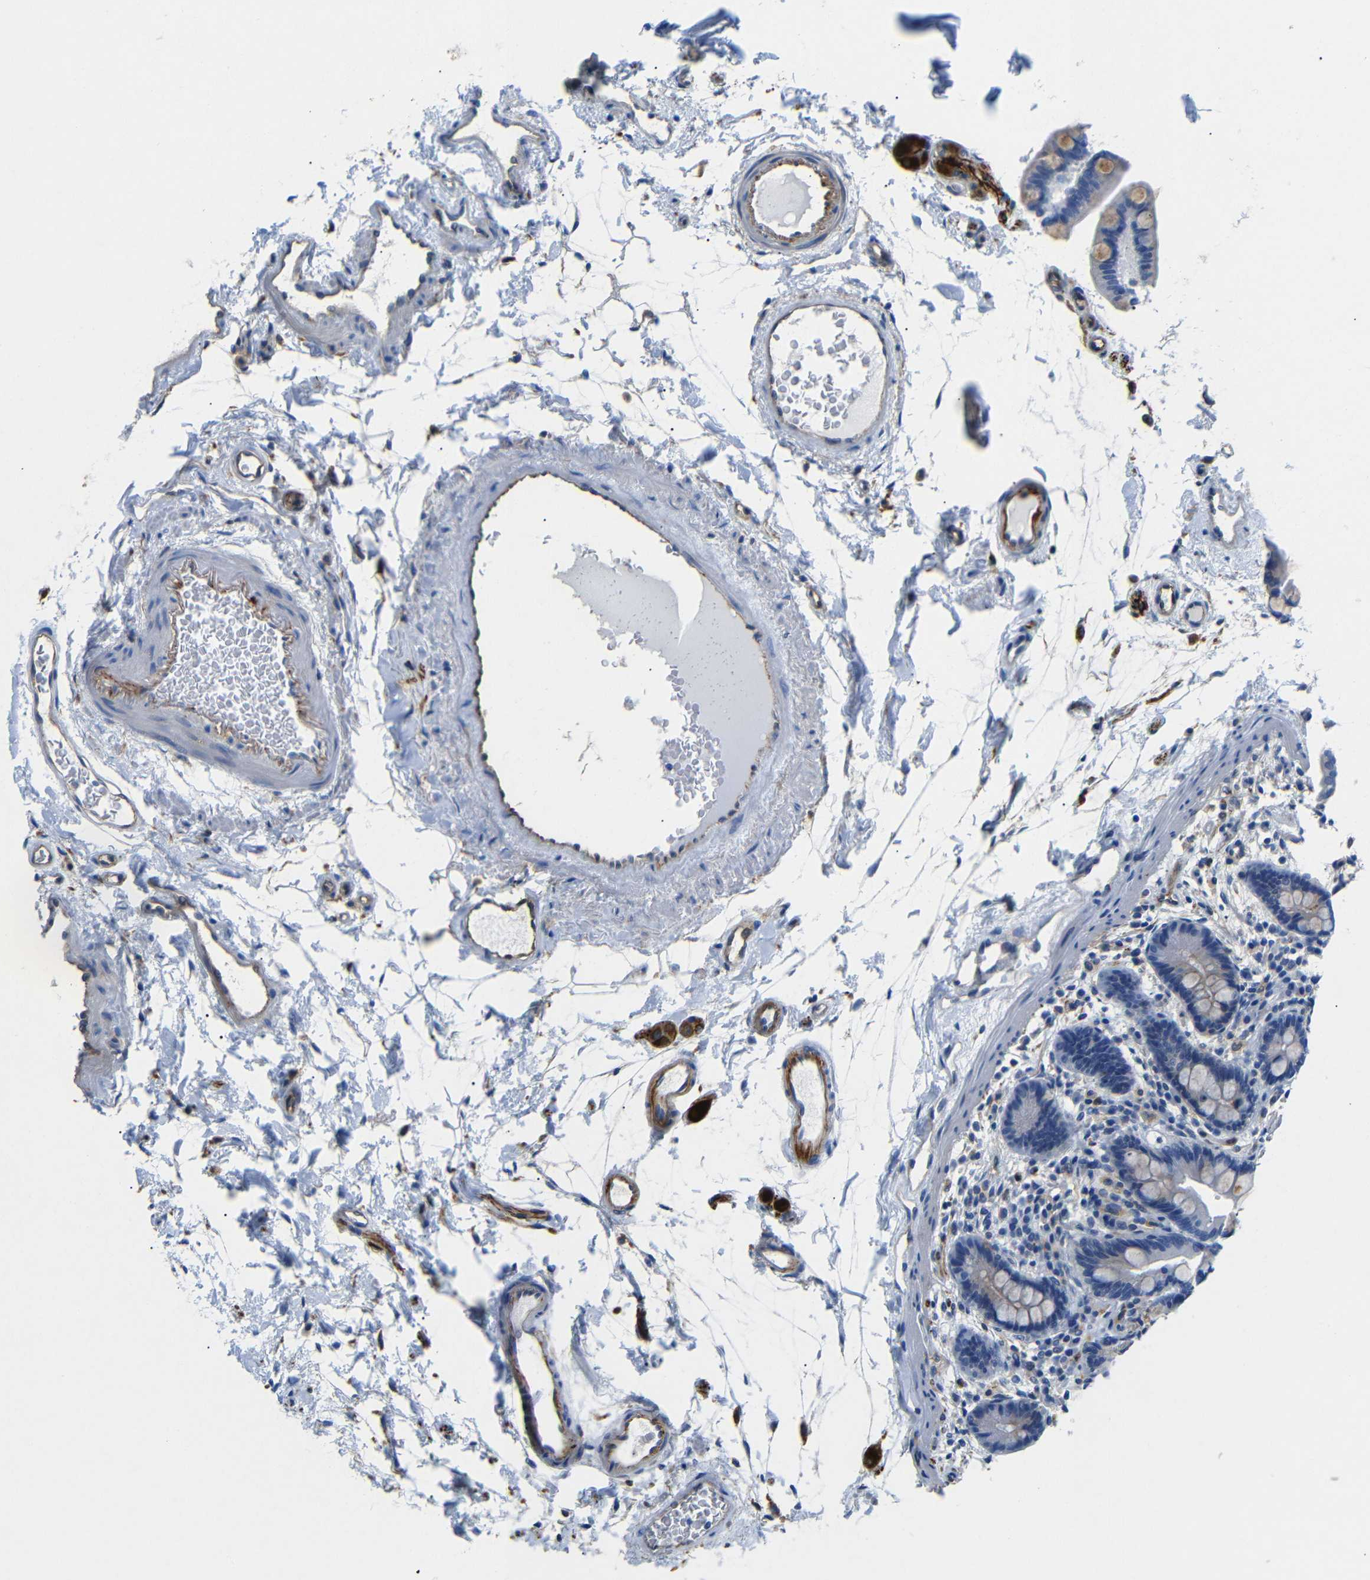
{"staining": {"intensity": "moderate", "quantity": ">75%", "location": "cytoplasmic/membranous"}, "tissue": "colon", "cell_type": "Endothelial cells", "image_type": "normal", "snomed": [{"axis": "morphology", "description": "Normal tissue, NOS"}, {"axis": "topography", "description": "Colon"}], "caption": "IHC micrograph of unremarkable colon: human colon stained using IHC demonstrates medium levels of moderate protein expression localized specifically in the cytoplasmic/membranous of endothelial cells, appearing as a cytoplasmic/membranous brown color.", "gene": "SDCBP", "patient": {"sex": "male", "age": 73}}